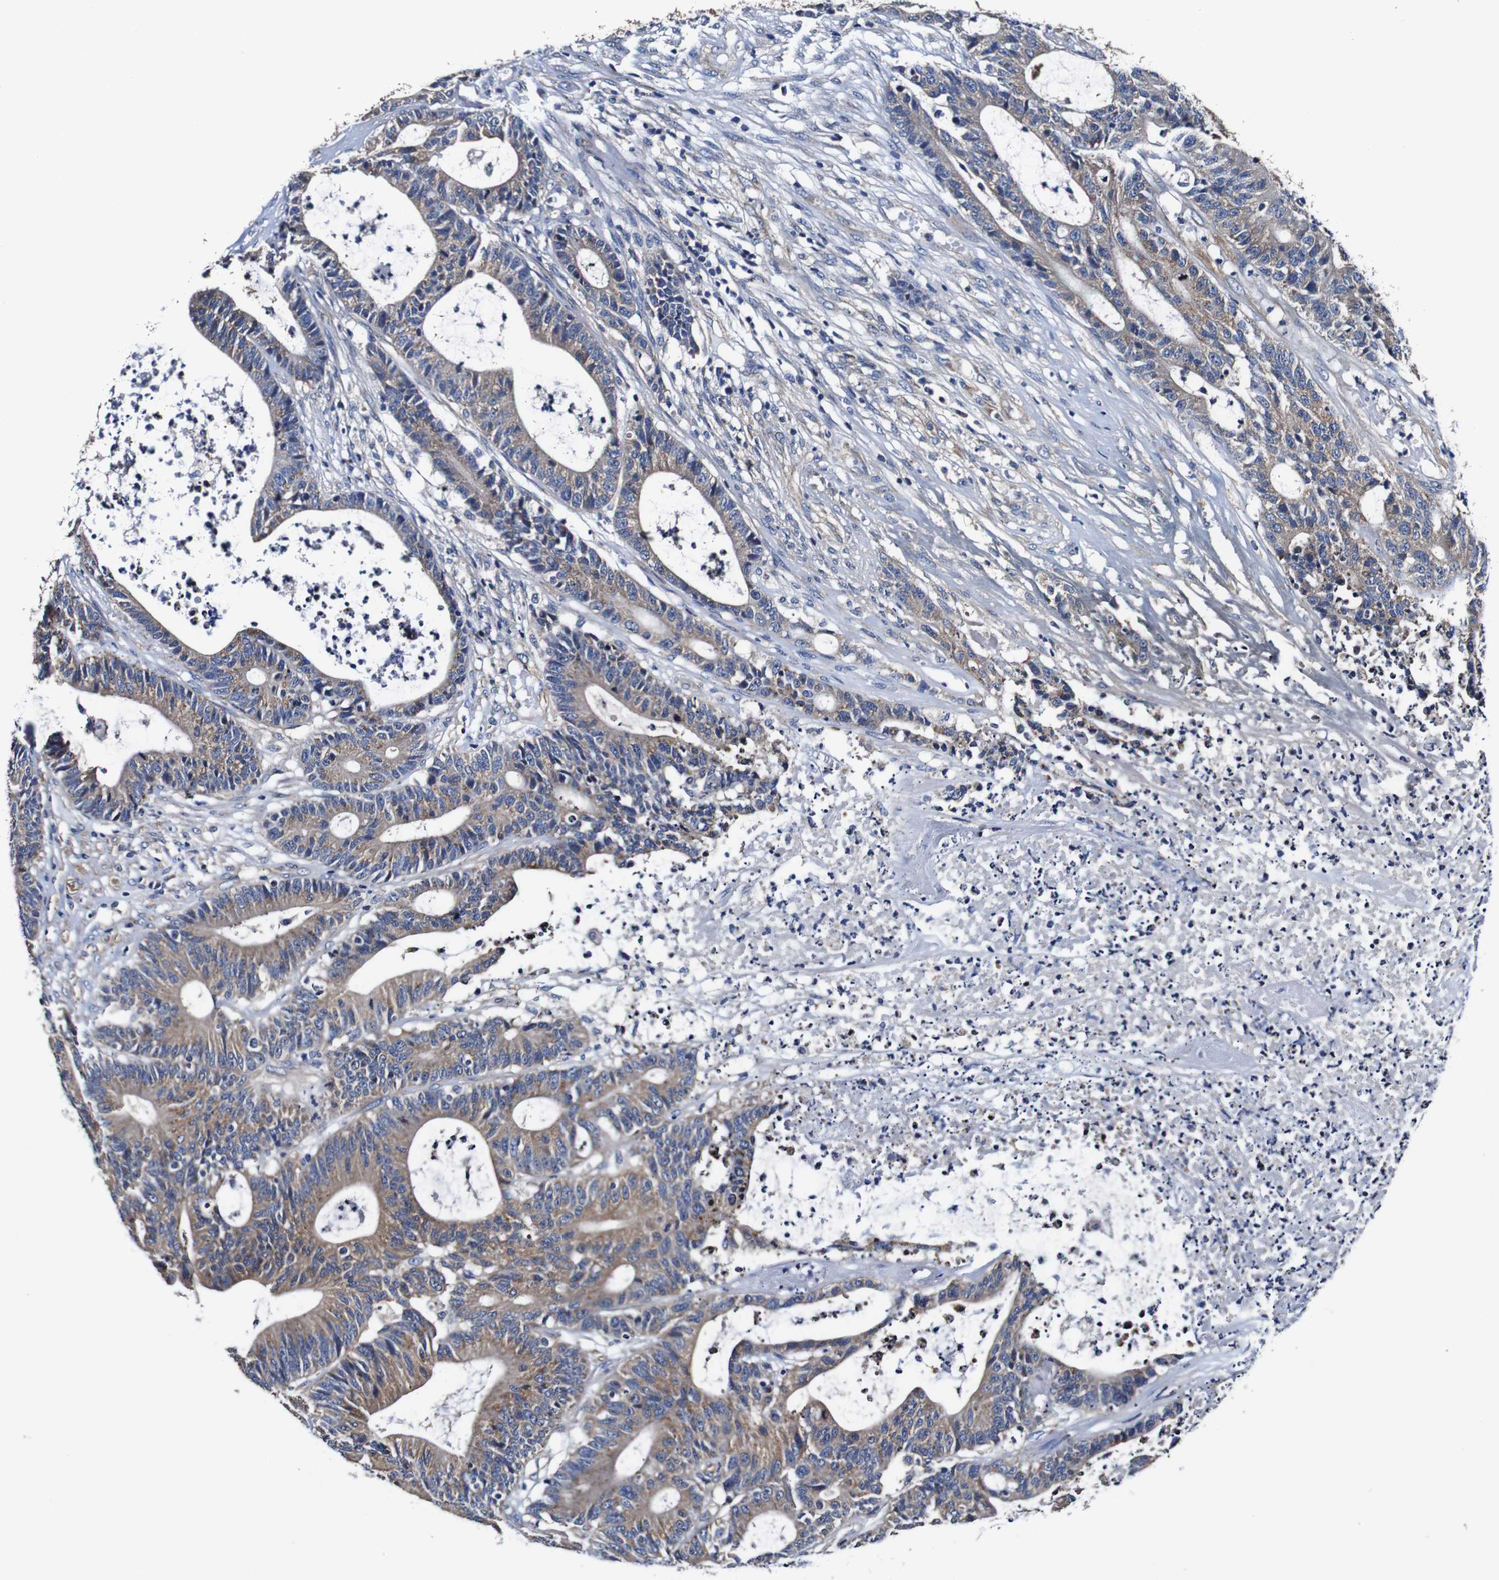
{"staining": {"intensity": "weak", "quantity": ">75%", "location": "cytoplasmic/membranous"}, "tissue": "colorectal cancer", "cell_type": "Tumor cells", "image_type": "cancer", "snomed": [{"axis": "morphology", "description": "Adenocarcinoma, NOS"}, {"axis": "topography", "description": "Colon"}], "caption": "Weak cytoplasmic/membranous staining is appreciated in about >75% of tumor cells in colorectal cancer.", "gene": "PDCD6IP", "patient": {"sex": "female", "age": 84}}